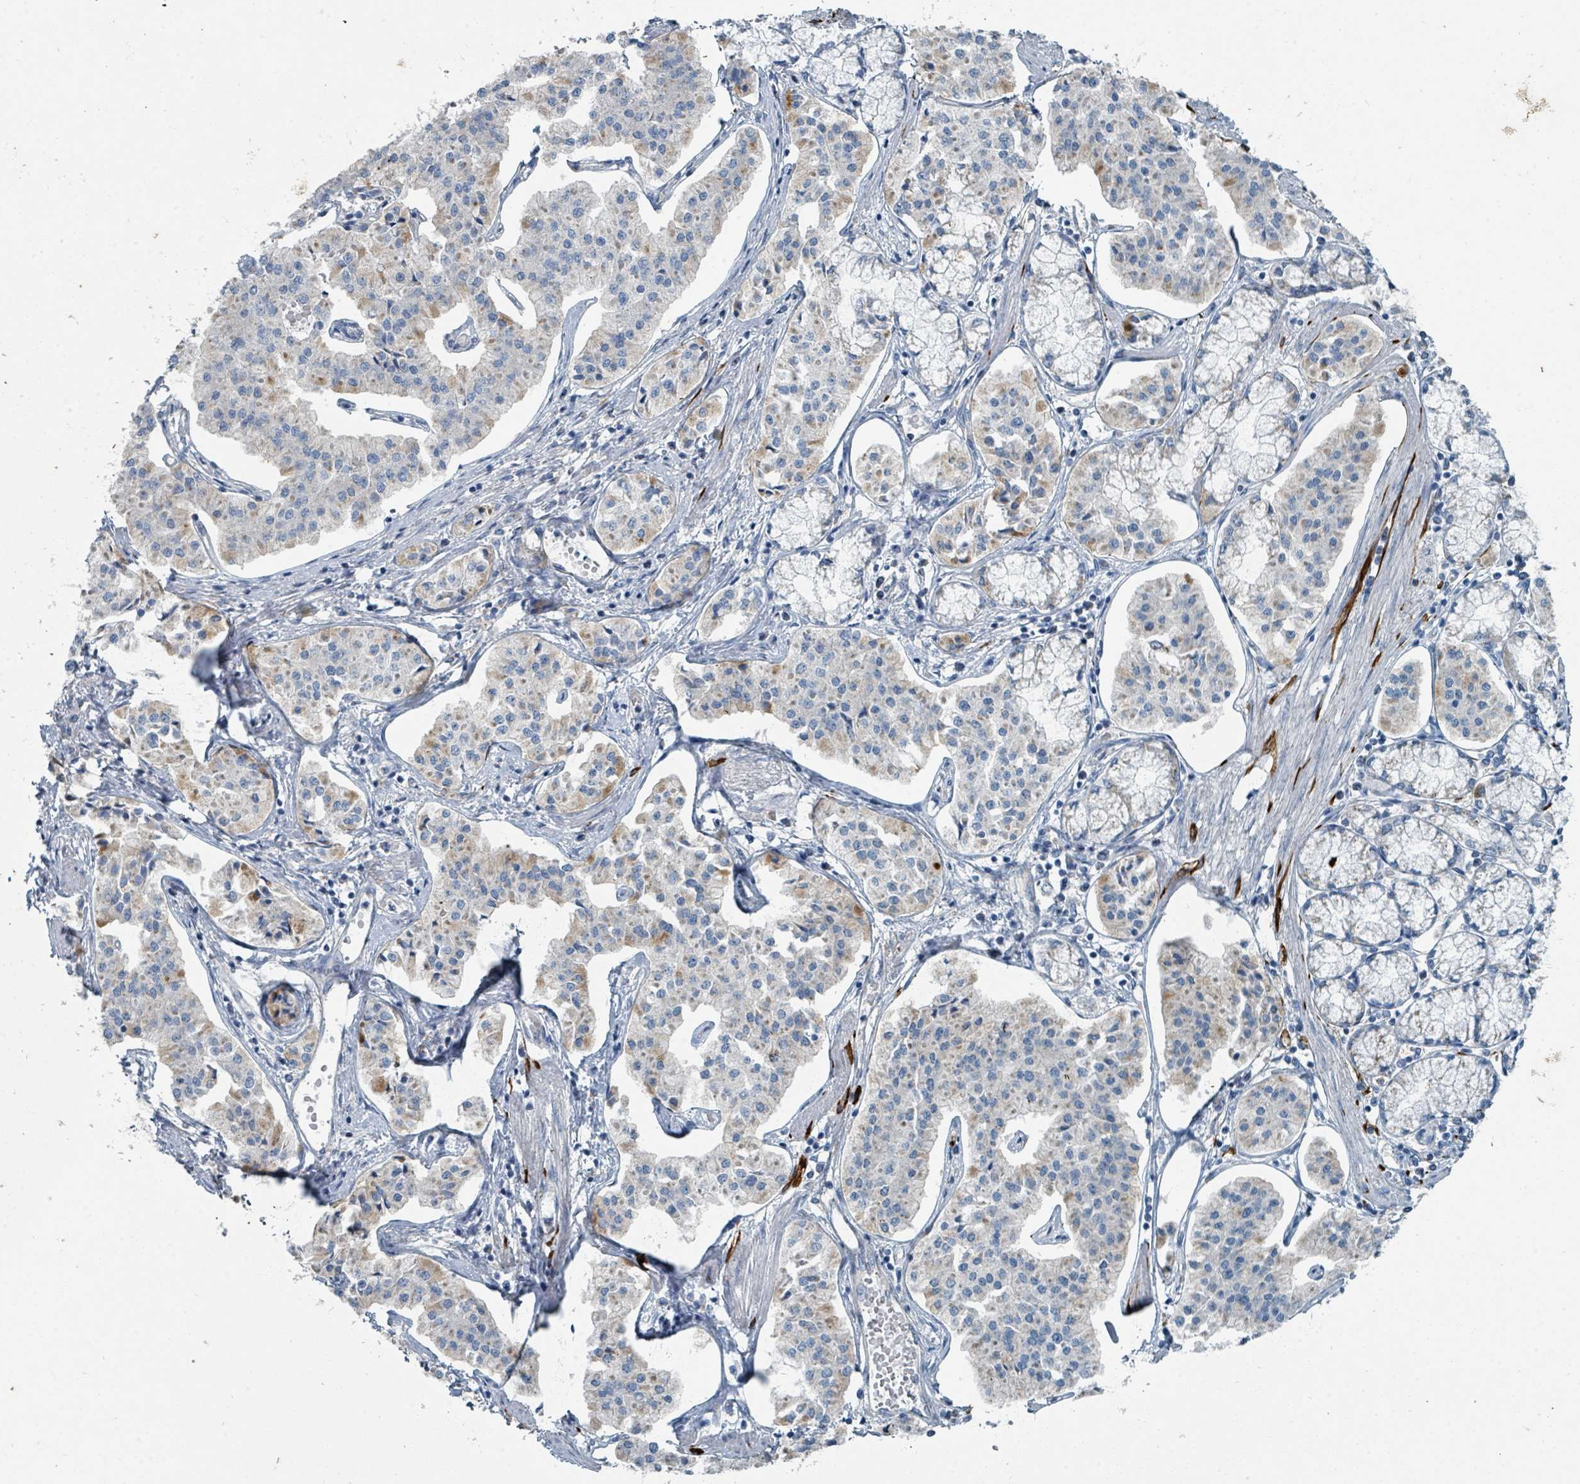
{"staining": {"intensity": "moderate", "quantity": "<25%", "location": "cytoplasmic/membranous"}, "tissue": "pancreatic cancer", "cell_type": "Tumor cells", "image_type": "cancer", "snomed": [{"axis": "morphology", "description": "Adenocarcinoma, NOS"}, {"axis": "topography", "description": "Pancreas"}], "caption": "Immunohistochemistry (IHC) photomicrograph of pancreatic cancer (adenocarcinoma) stained for a protein (brown), which reveals low levels of moderate cytoplasmic/membranous expression in about <25% of tumor cells.", "gene": "RASA4", "patient": {"sex": "female", "age": 50}}